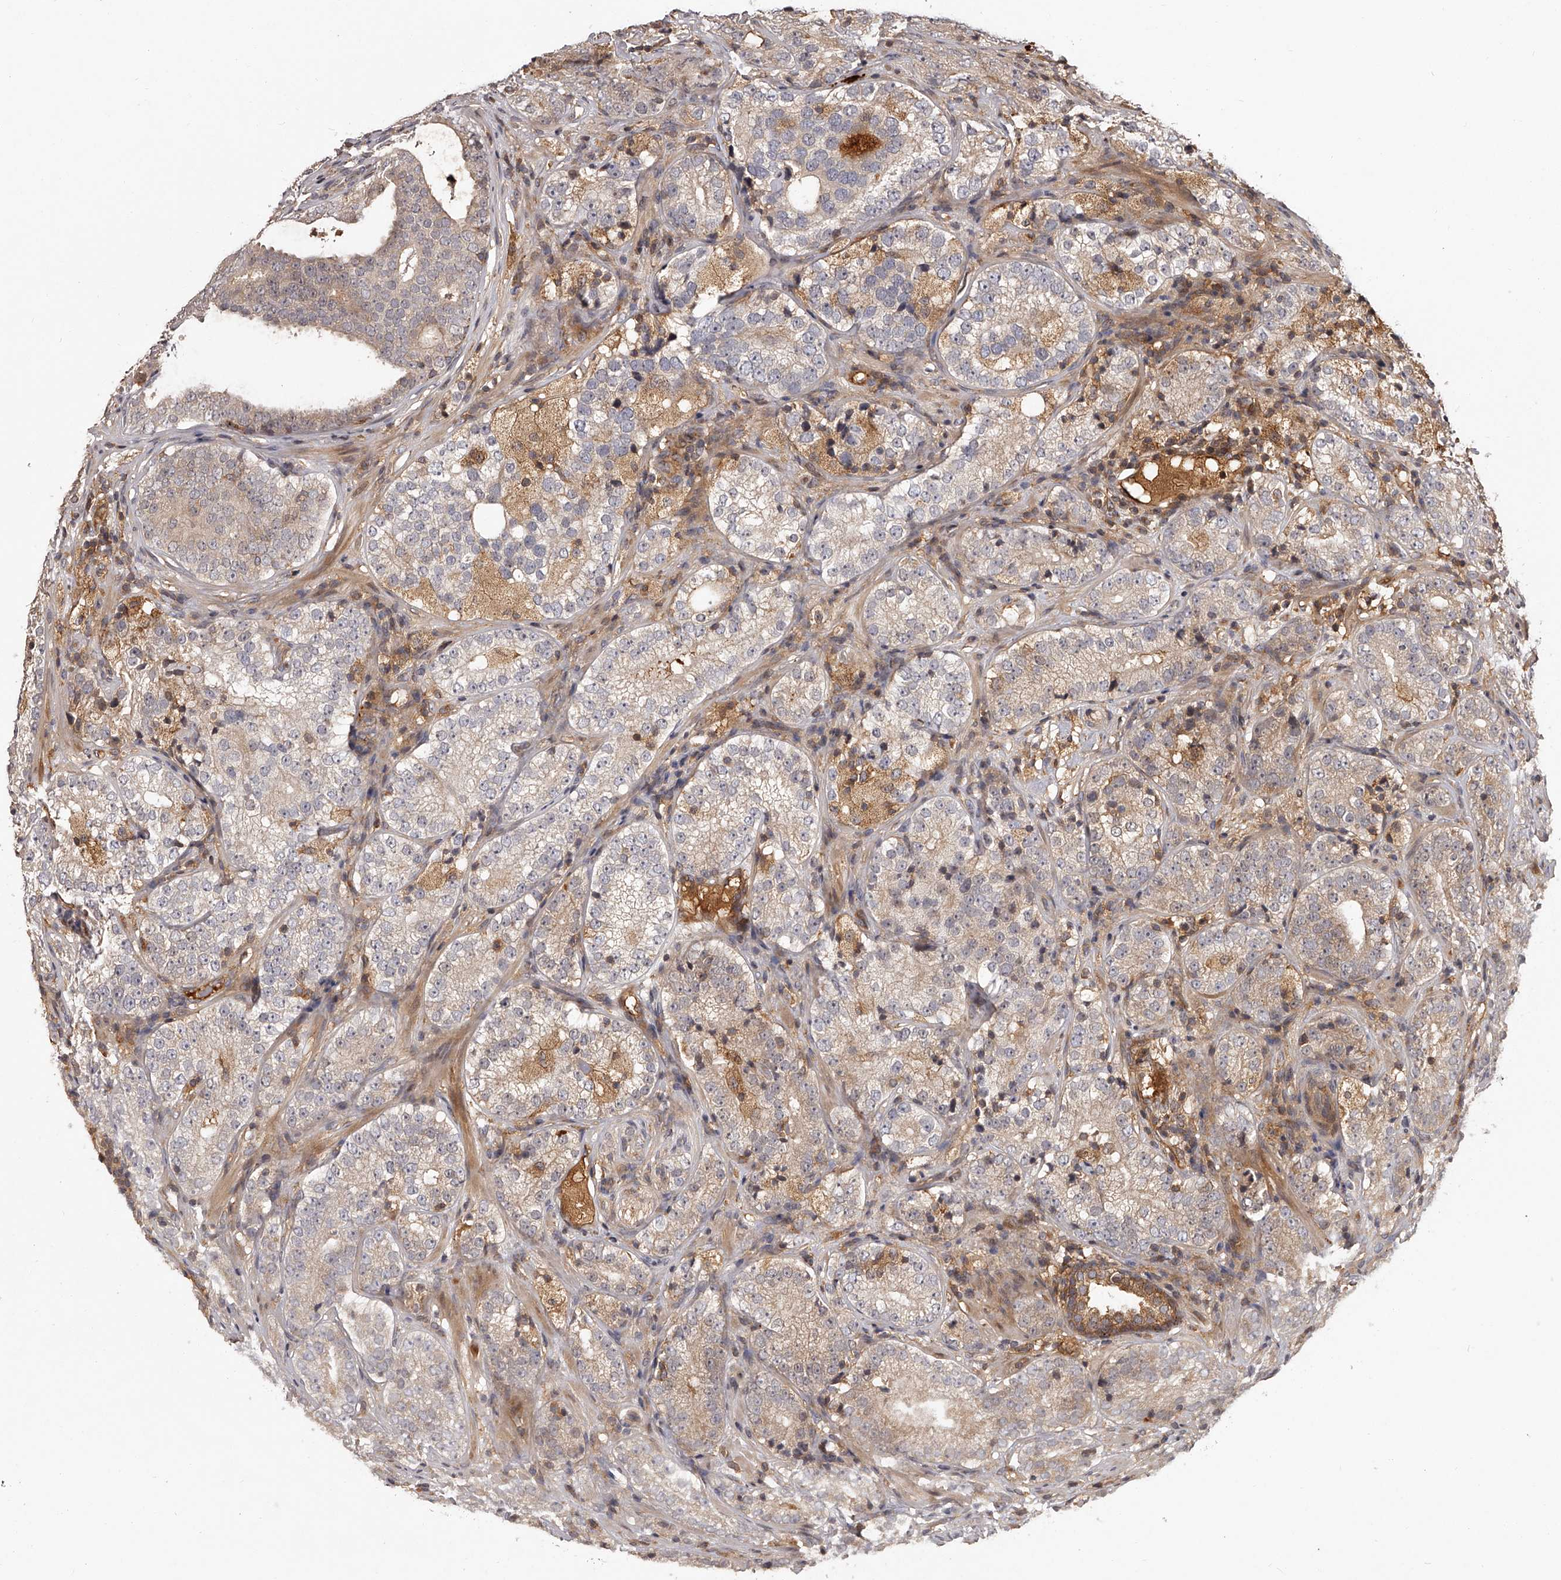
{"staining": {"intensity": "weak", "quantity": "25%-75%", "location": "cytoplasmic/membranous"}, "tissue": "prostate cancer", "cell_type": "Tumor cells", "image_type": "cancer", "snomed": [{"axis": "morphology", "description": "Adenocarcinoma, High grade"}, {"axis": "topography", "description": "Prostate"}], "caption": "This image displays IHC staining of prostate cancer, with low weak cytoplasmic/membranous staining in approximately 25%-75% of tumor cells.", "gene": "CRYZL1", "patient": {"sex": "male", "age": 56}}